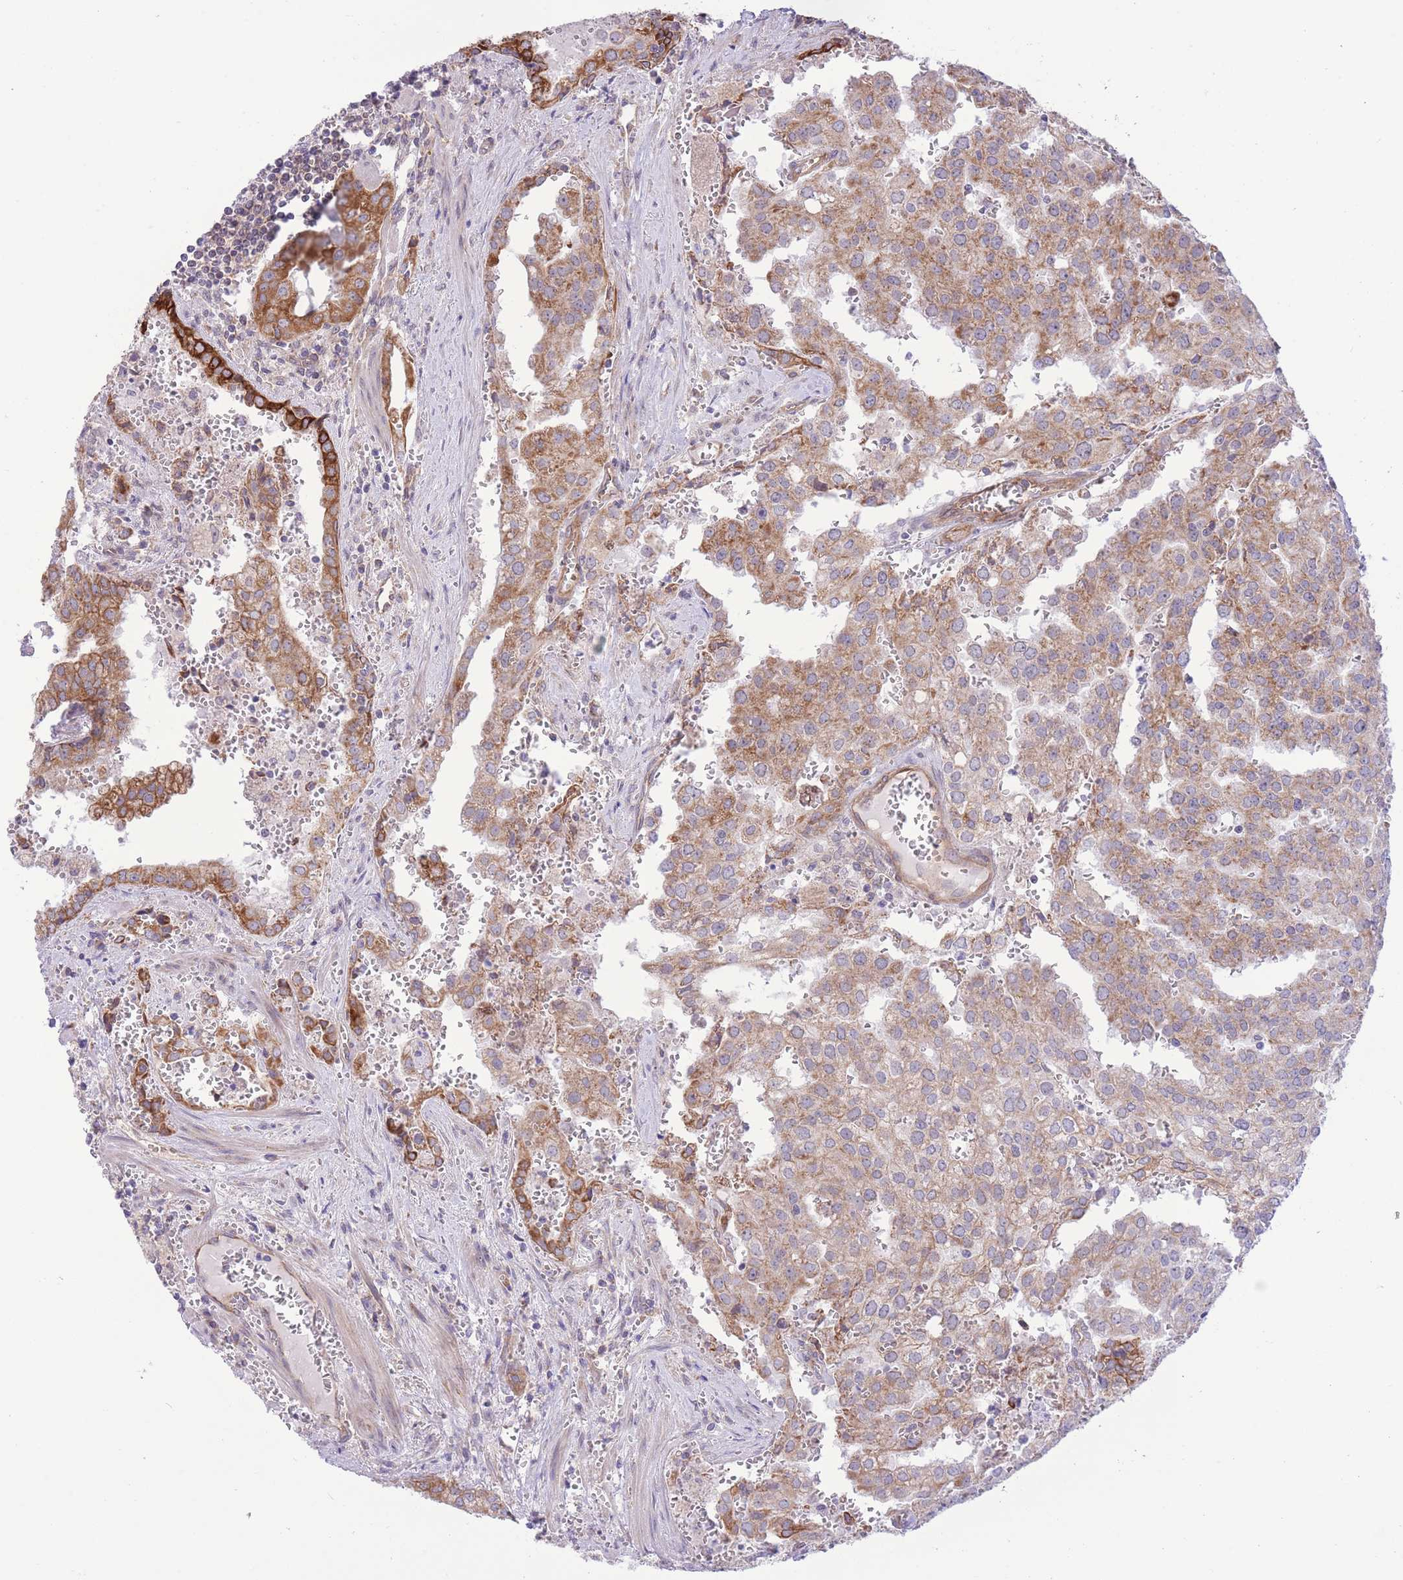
{"staining": {"intensity": "moderate", "quantity": ">75%", "location": "cytoplasmic/membranous"}, "tissue": "prostate cancer", "cell_type": "Tumor cells", "image_type": "cancer", "snomed": [{"axis": "morphology", "description": "Adenocarcinoma, High grade"}, {"axis": "topography", "description": "Prostate"}], "caption": "Brown immunohistochemical staining in human prostate cancer (adenocarcinoma (high-grade)) reveals moderate cytoplasmic/membranous expression in about >75% of tumor cells. The staining is performed using DAB brown chromogen to label protein expression. The nuclei are counter-stained blue using hematoxylin.", "gene": "MRPS31", "patient": {"sex": "male", "age": 68}}